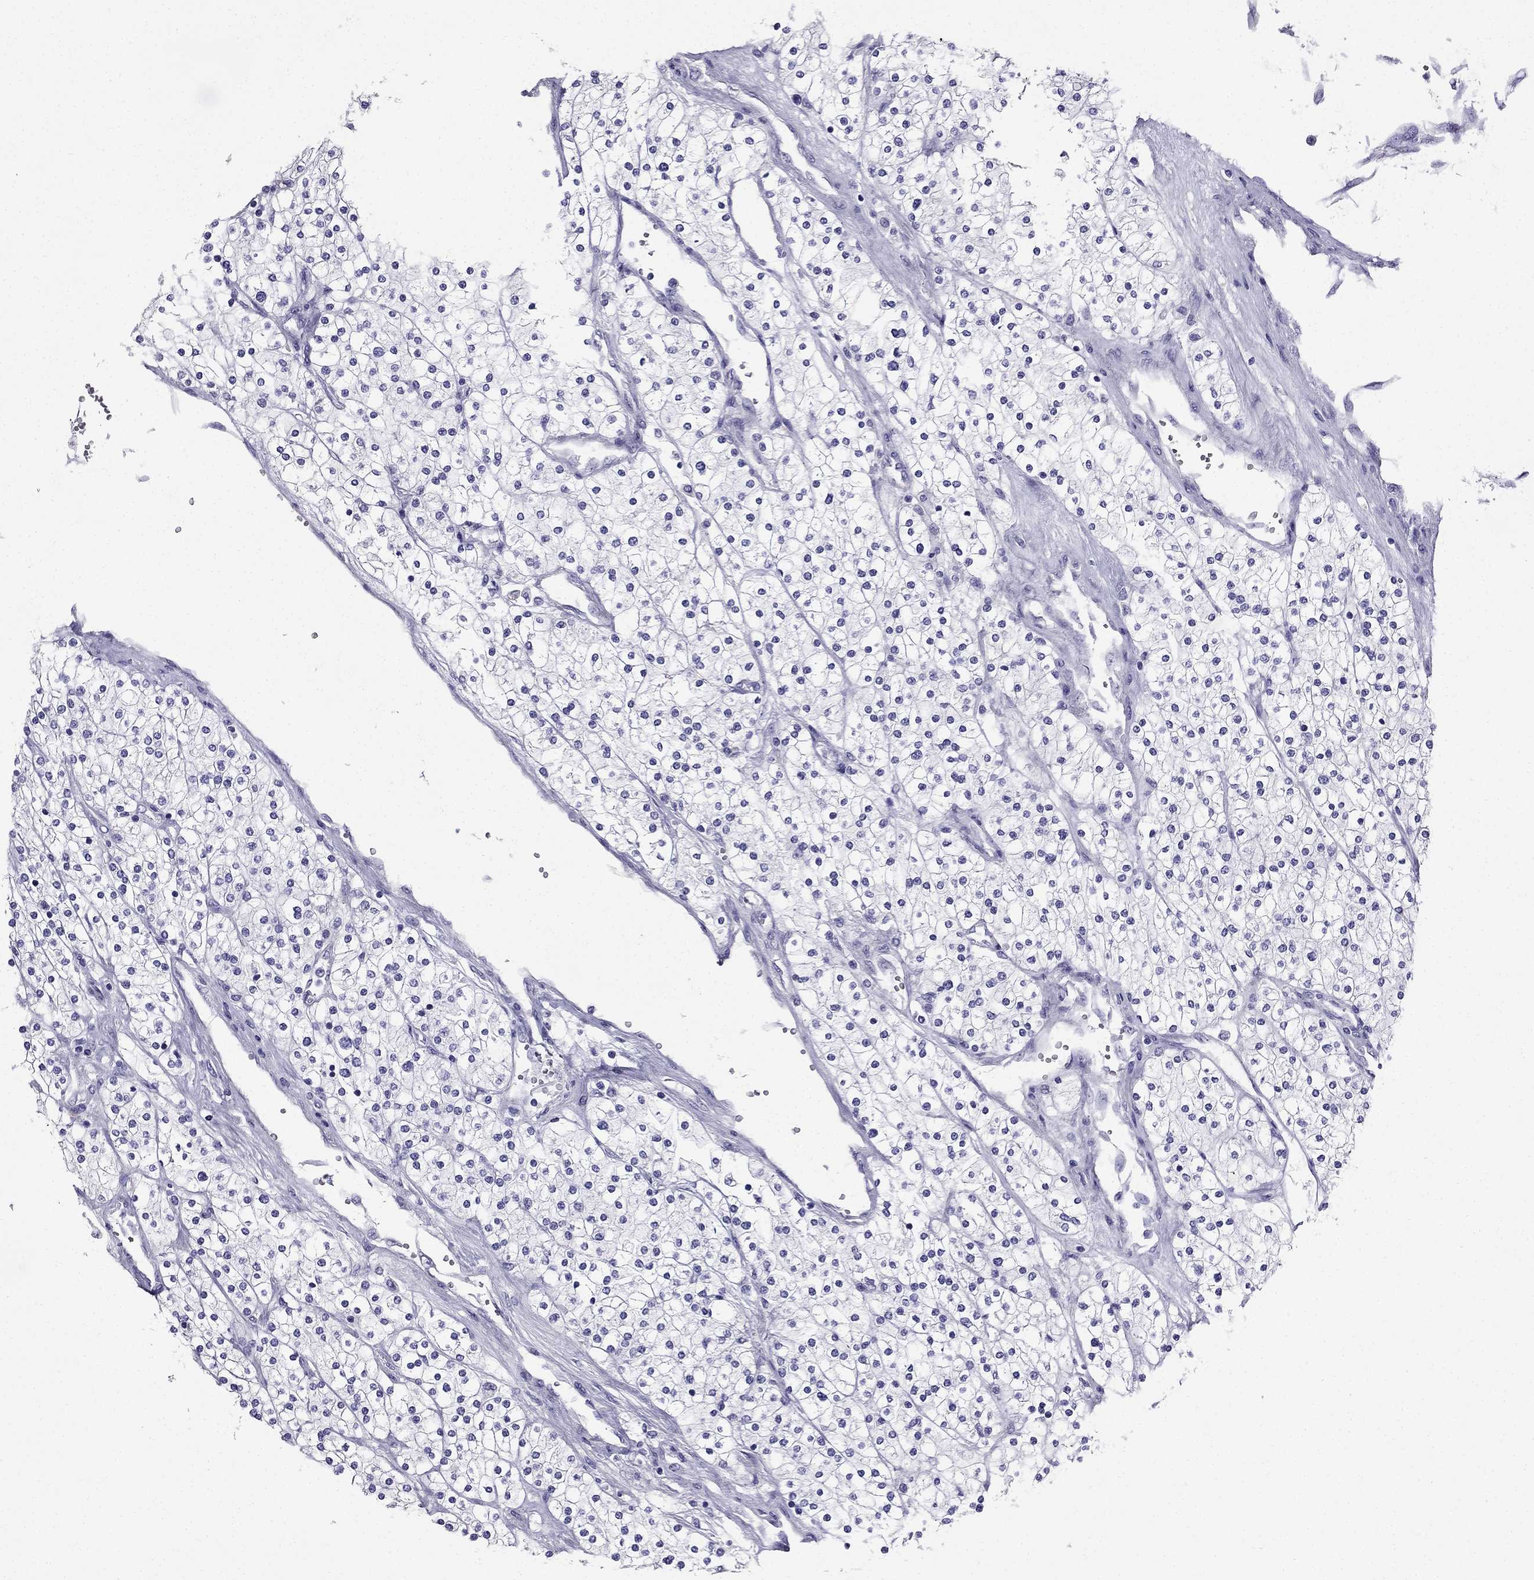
{"staining": {"intensity": "negative", "quantity": "none", "location": "none"}, "tissue": "renal cancer", "cell_type": "Tumor cells", "image_type": "cancer", "snomed": [{"axis": "morphology", "description": "Adenocarcinoma, NOS"}, {"axis": "topography", "description": "Kidney"}], "caption": "Photomicrograph shows no protein staining in tumor cells of renal cancer tissue.", "gene": "PTH", "patient": {"sex": "male", "age": 80}}